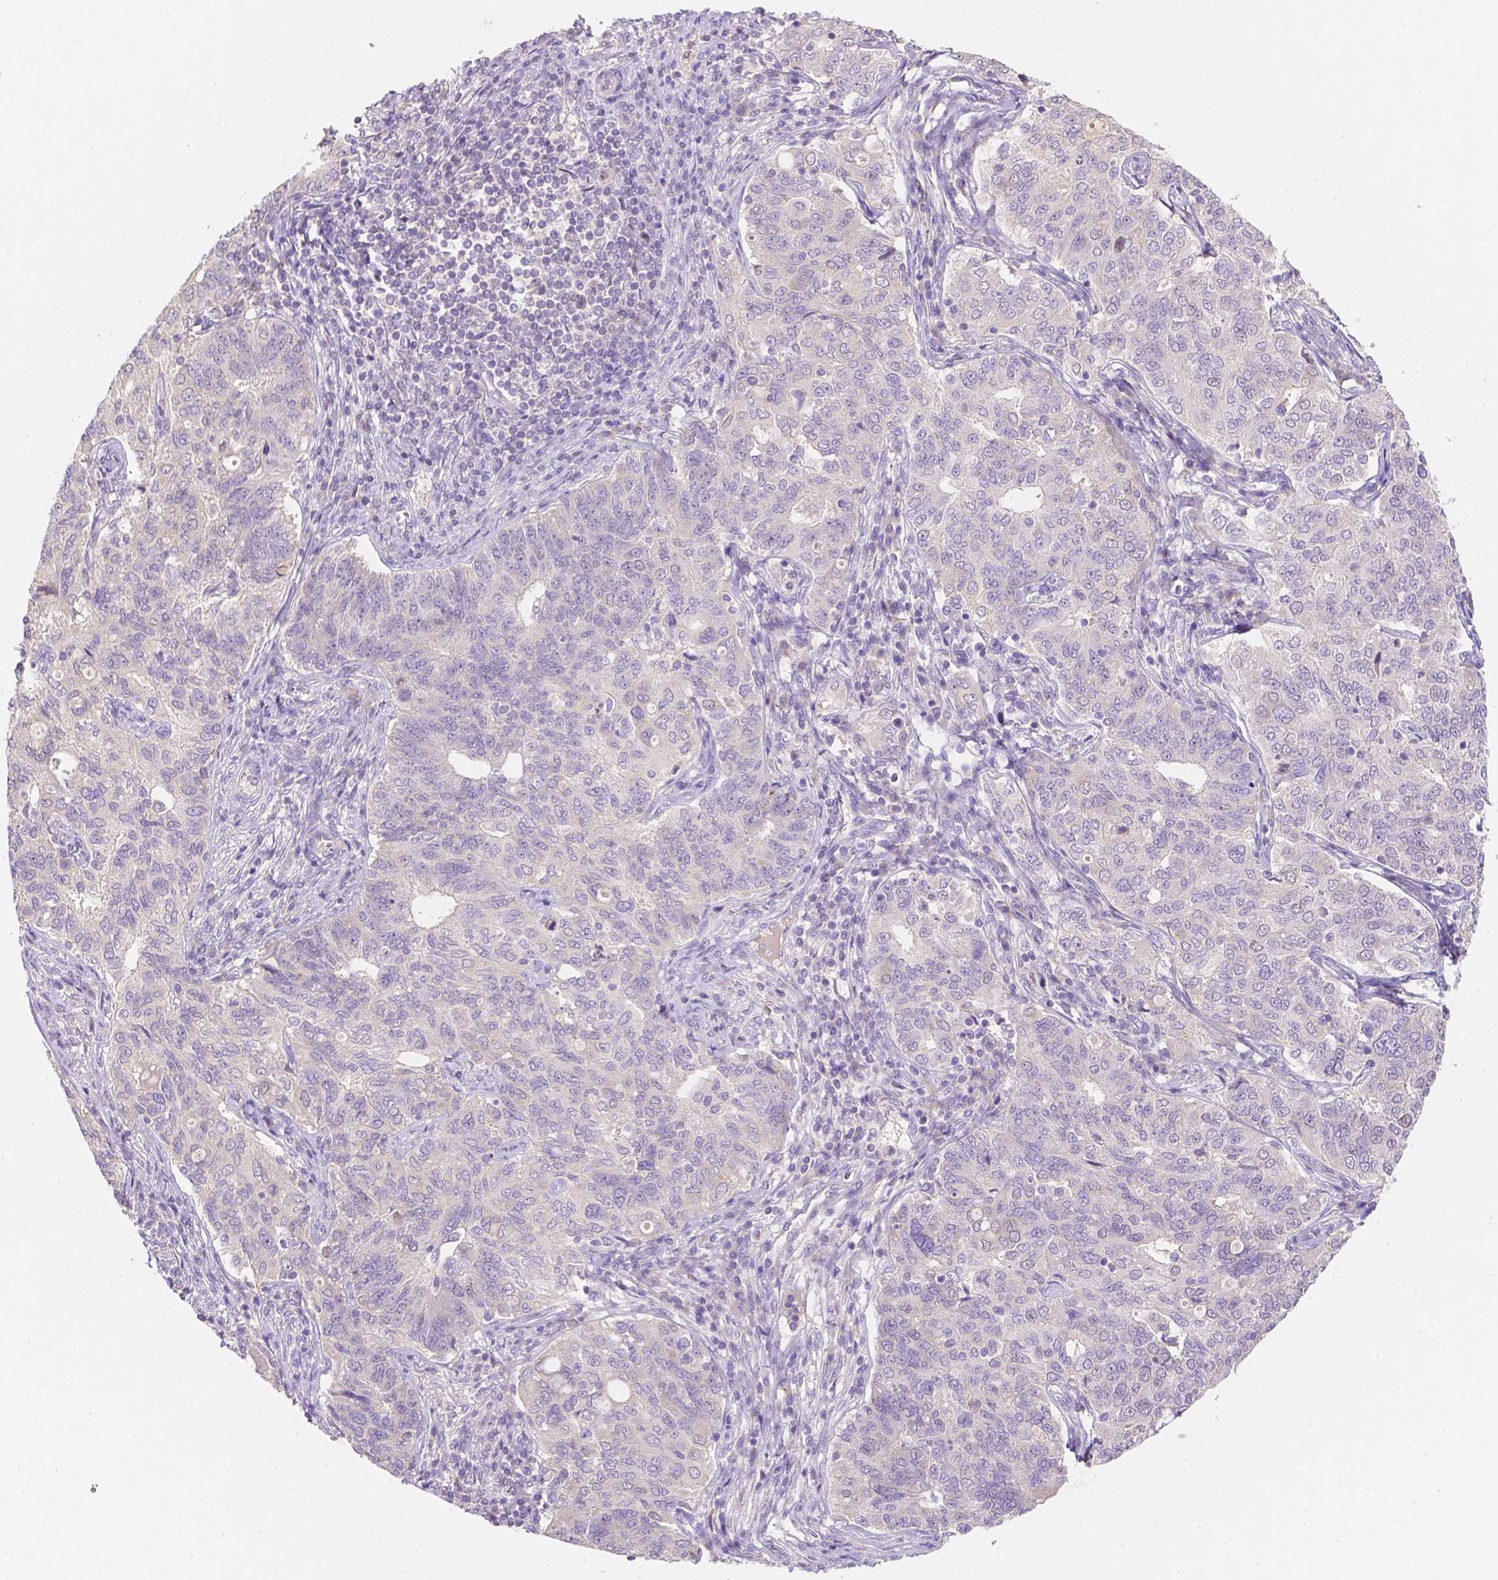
{"staining": {"intensity": "negative", "quantity": "none", "location": "none"}, "tissue": "endometrial cancer", "cell_type": "Tumor cells", "image_type": "cancer", "snomed": [{"axis": "morphology", "description": "Adenocarcinoma, NOS"}, {"axis": "topography", "description": "Endometrium"}], "caption": "An IHC photomicrograph of endometrial cancer (adenocarcinoma) is shown. There is no staining in tumor cells of endometrial cancer (adenocarcinoma).", "gene": "C10orf67", "patient": {"sex": "female", "age": 43}}